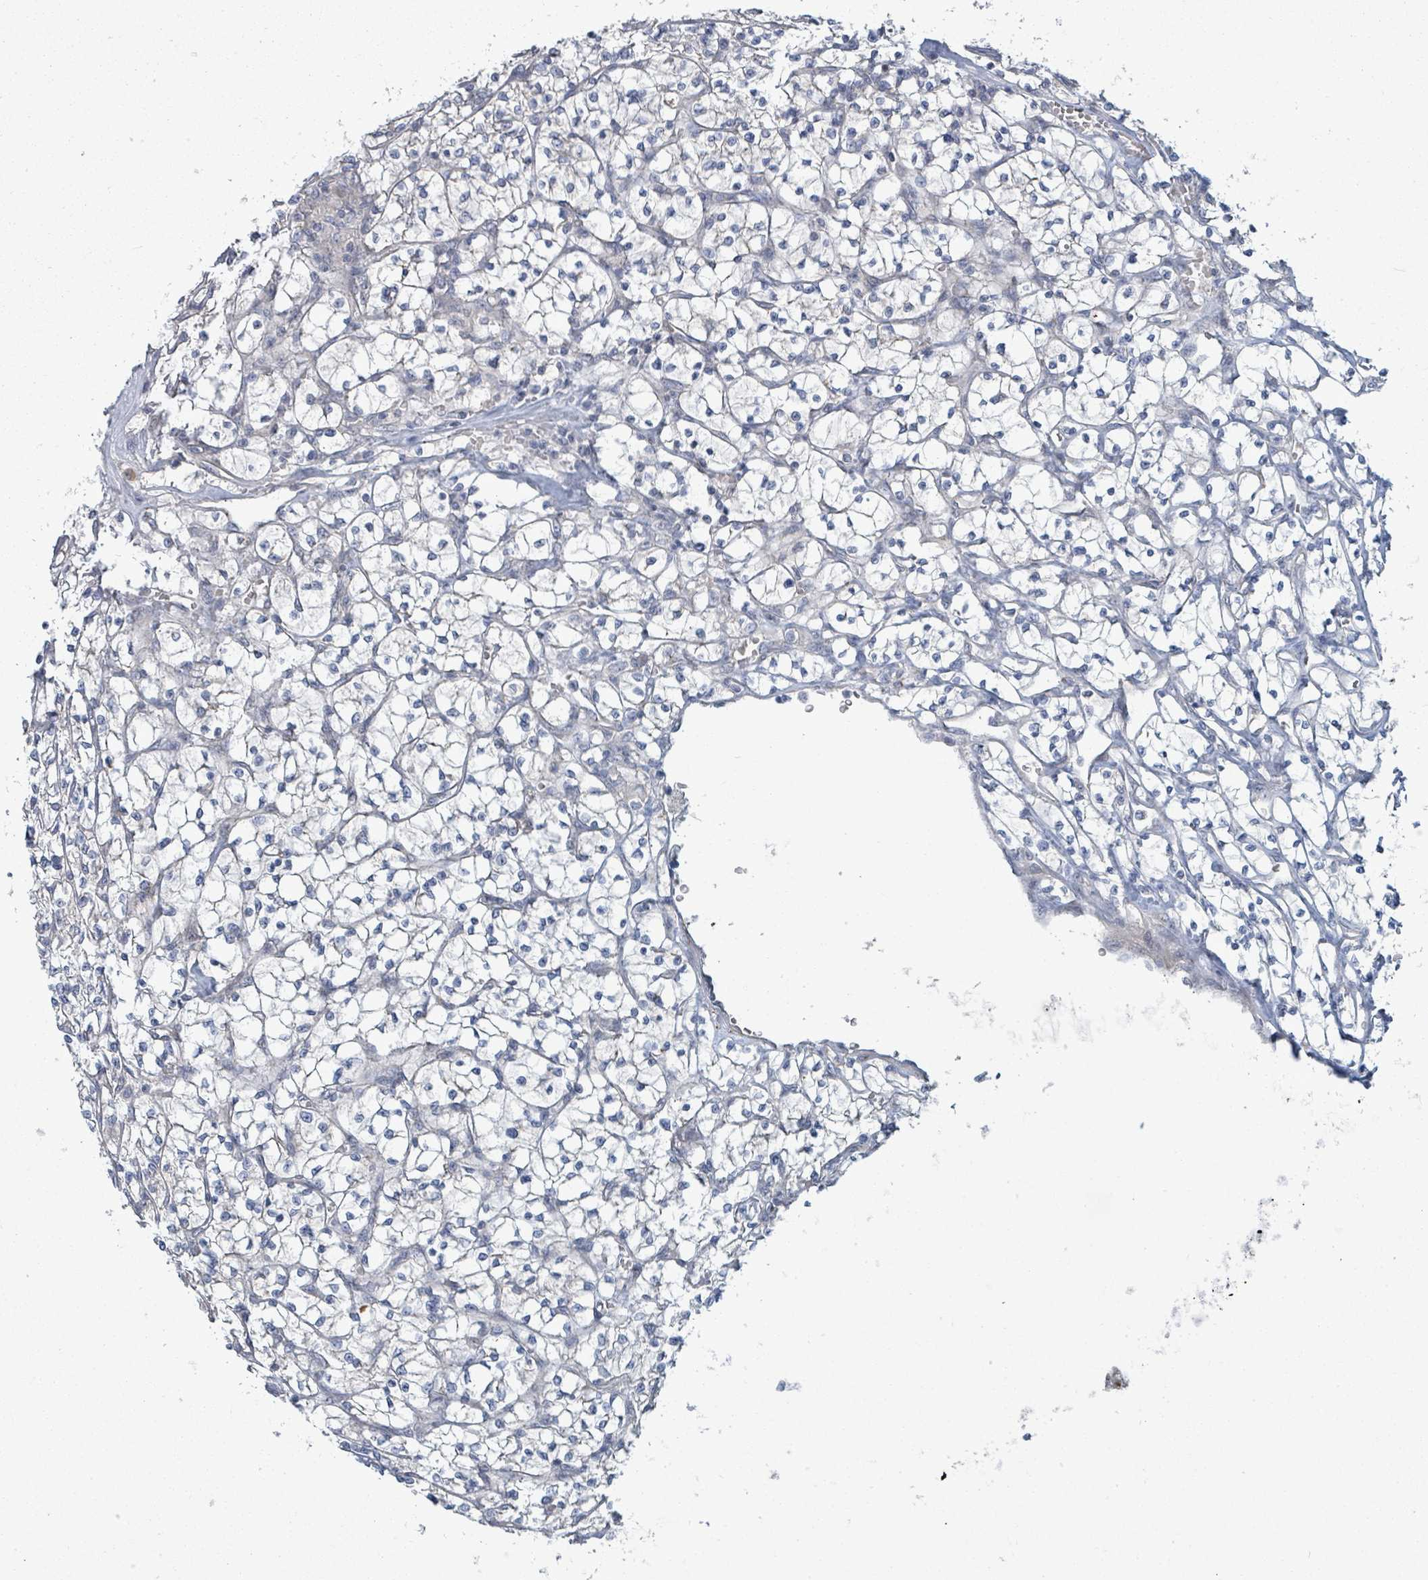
{"staining": {"intensity": "negative", "quantity": "none", "location": "none"}, "tissue": "renal cancer", "cell_type": "Tumor cells", "image_type": "cancer", "snomed": [{"axis": "morphology", "description": "Adenocarcinoma, NOS"}, {"axis": "topography", "description": "Kidney"}], "caption": "Tumor cells are negative for protein expression in human renal adenocarcinoma. The staining was performed using DAB (3,3'-diaminobenzidine) to visualize the protein expression in brown, while the nuclei were stained in blue with hematoxylin (Magnification: 20x).", "gene": "ZFPM1", "patient": {"sex": "female", "age": 64}}